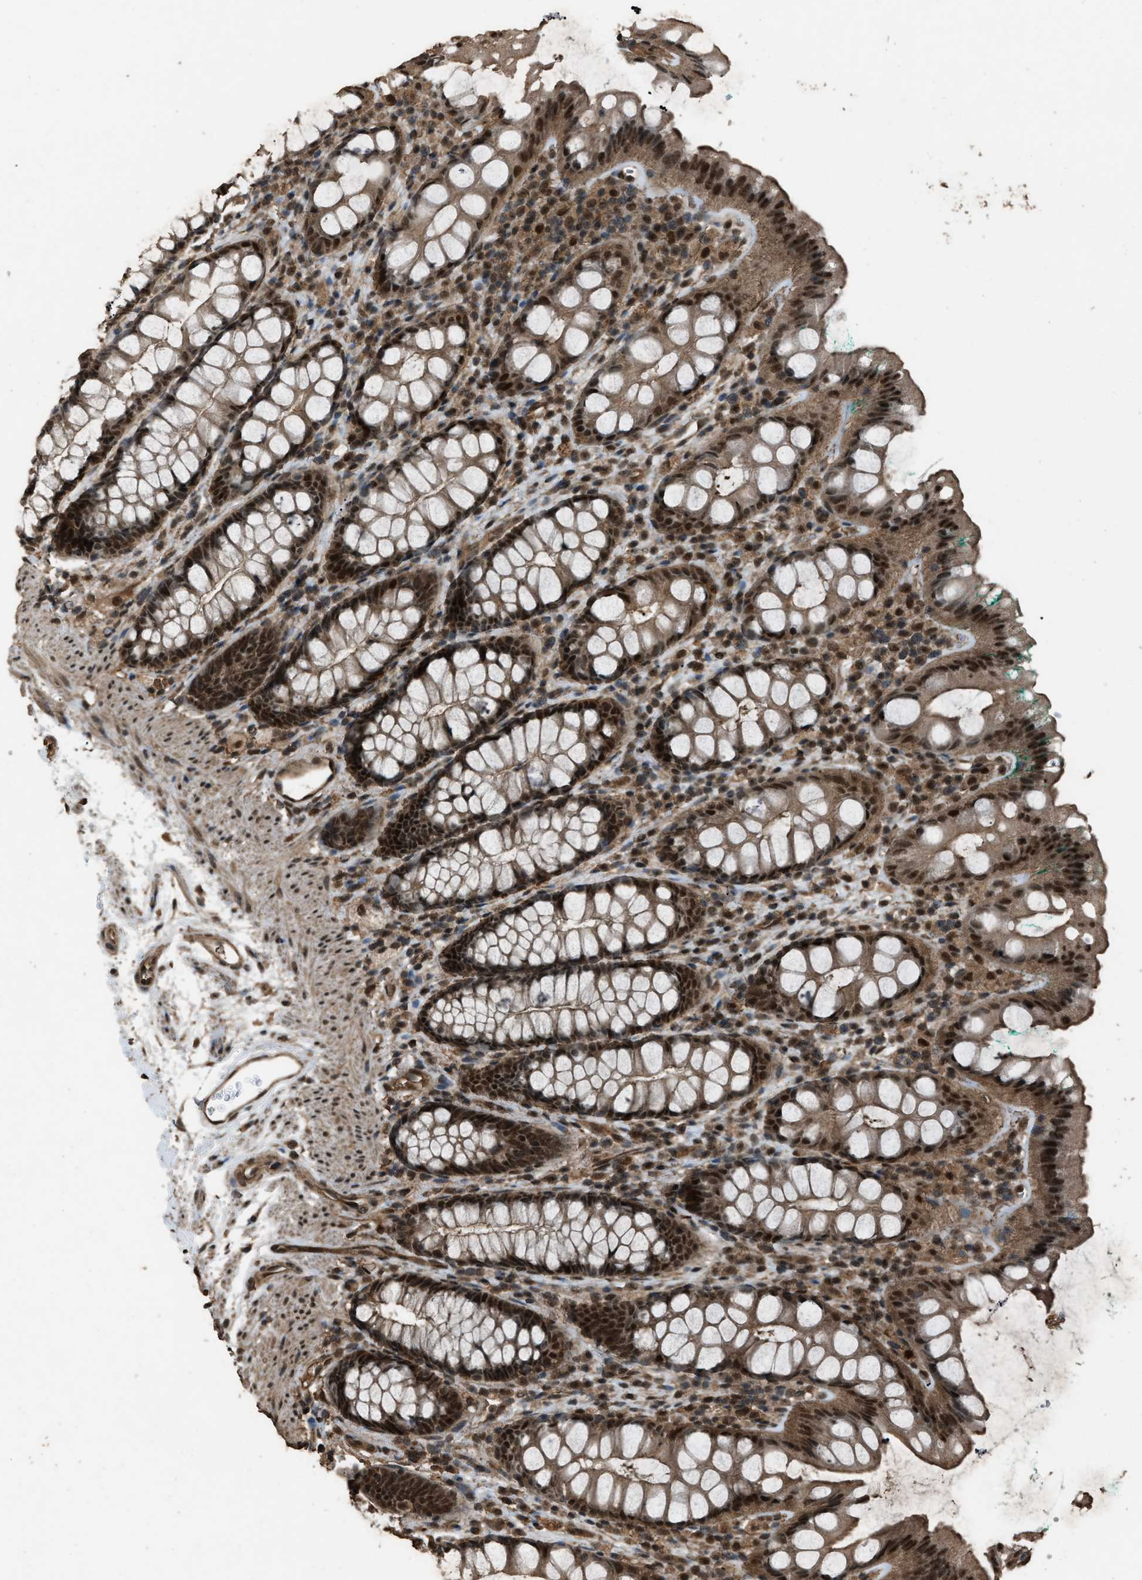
{"staining": {"intensity": "strong", "quantity": ">75%", "location": "cytoplasmic/membranous,nuclear"}, "tissue": "rectum", "cell_type": "Glandular cells", "image_type": "normal", "snomed": [{"axis": "morphology", "description": "Normal tissue, NOS"}, {"axis": "topography", "description": "Rectum"}], "caption": "Glandular cells exhibit strong cytoplasmic/membranous,nuclear staining in about >75% of cells in normal rectum. The staining is performed using DAB brown chromogen to label protein expression. The nuclei are counter-stained blue using hematoxylin.", "gene": "SERTAD2", "patient": {"sex": "female", "age": 65}}